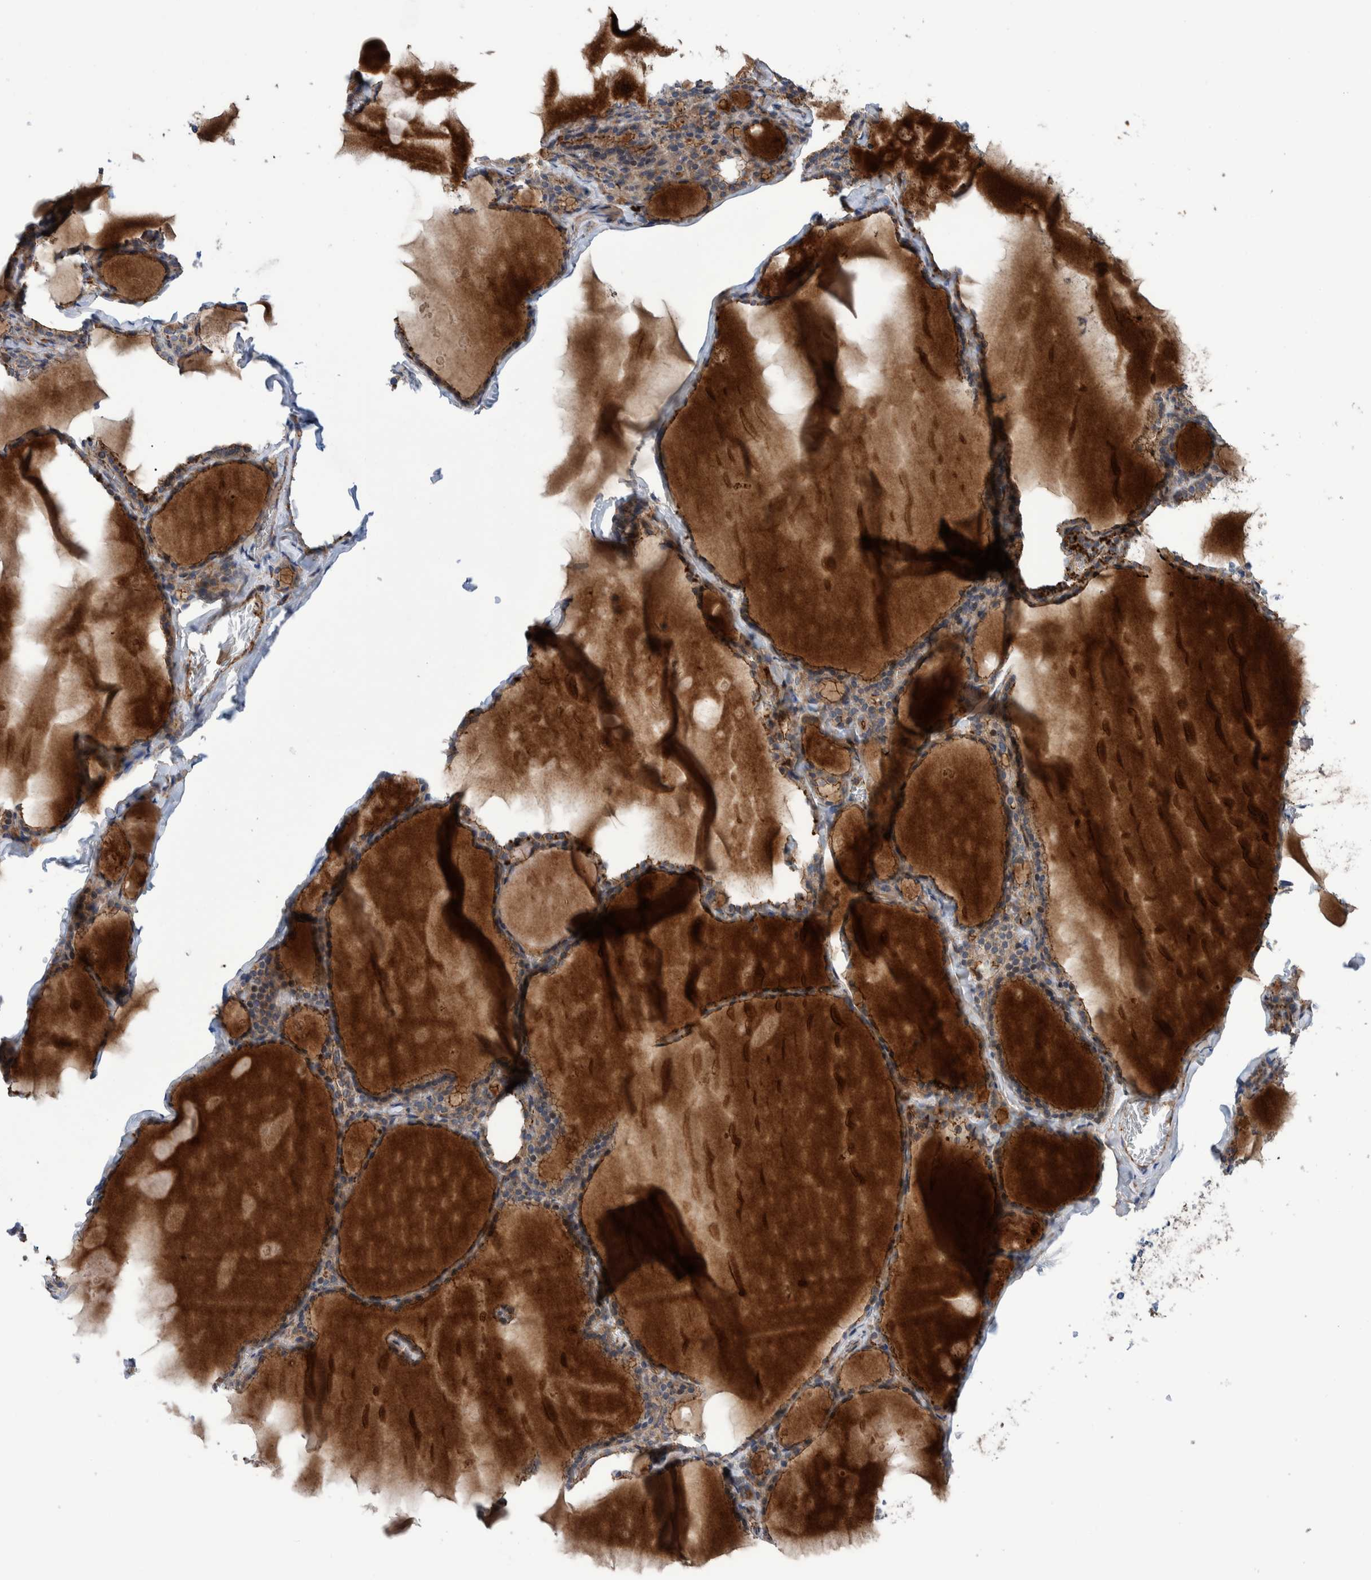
{"staining": {"intensity": "moderate", "quantity": ">75%", "location": "cytoplasmic/membranous"}, "tissue": "thyroid gland", "cell_type": "Glandular cells", "image_type": "normal", "snomed": [{"axis": "morphology", "description": "Normal tissue, NOS"}, {"axis": "topography", "description": "Thyroid gland"}], "caption": "Thyroid gland stained for a protein (brown) shows moderate cytoplasmic/membranous positive positivity in approximately >75% of glandular cells.", "gene": "ENSG00000262660", "patient": {"sex": "male", "age": 56}}